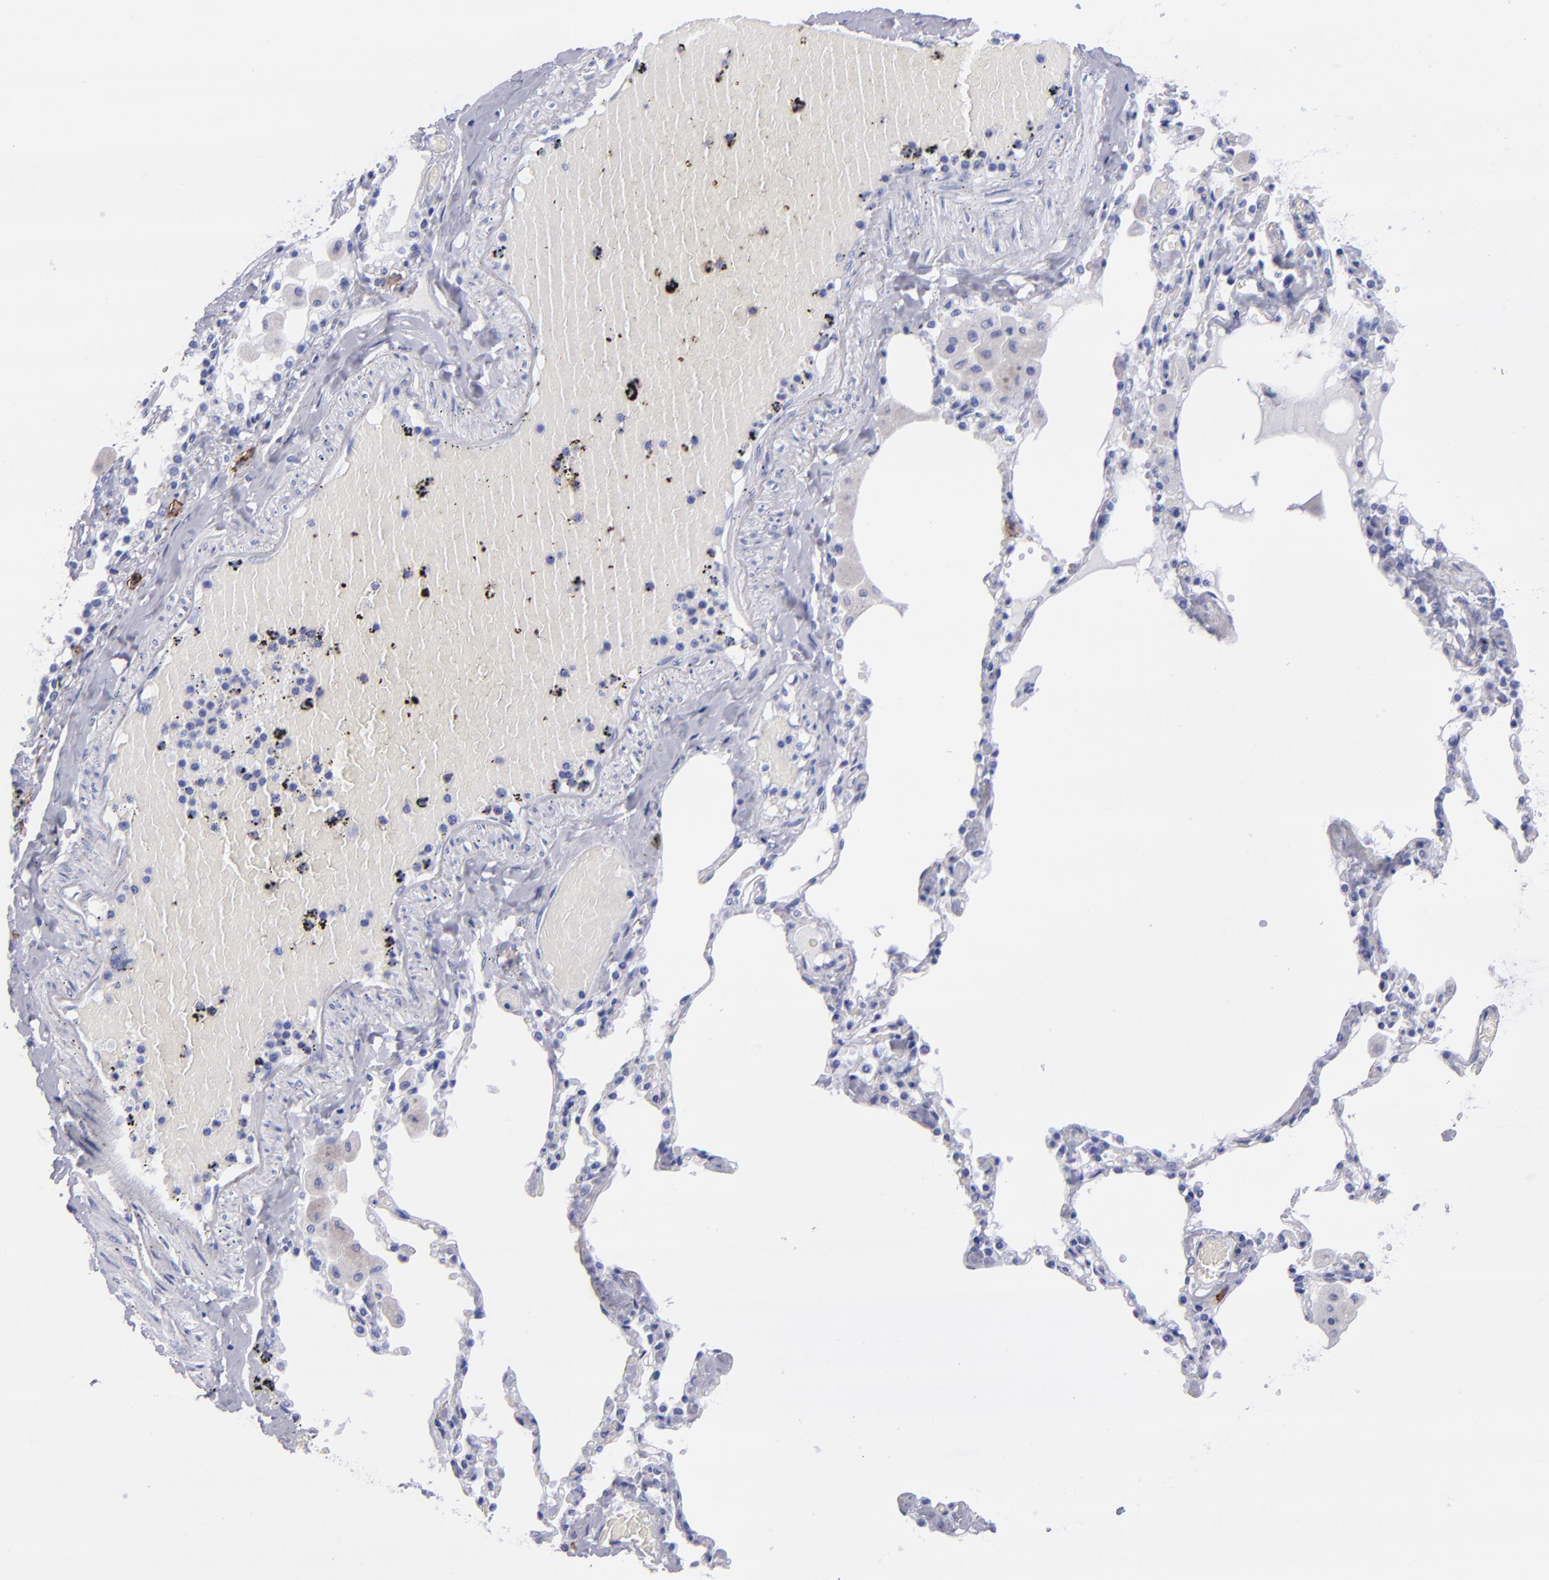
{"staining": {"intensity": "negative", "quantity": "none", "location": "none"}, "tissue": "bronchus", "cell_type": "Respiratory epithelial cells", "image_type": "normal", "snomed": [{"axis": "morphology", "description": "Normal tissue, NOS"}, {"axis": "morphology", "description": "Squamous cell carcinoma, NOS"}, {"axis": "topography", "description": "Bronchus"}, {"axis": "topography", "description": "Lung"}], "caption": "Micrograph shows no protein expression in respiratory epithelial cells of benign bronchus. (DAB IHC with hematoxylin counter stain).", "gene": "CD38", "patient": {"sex": "female", "age": 47}}